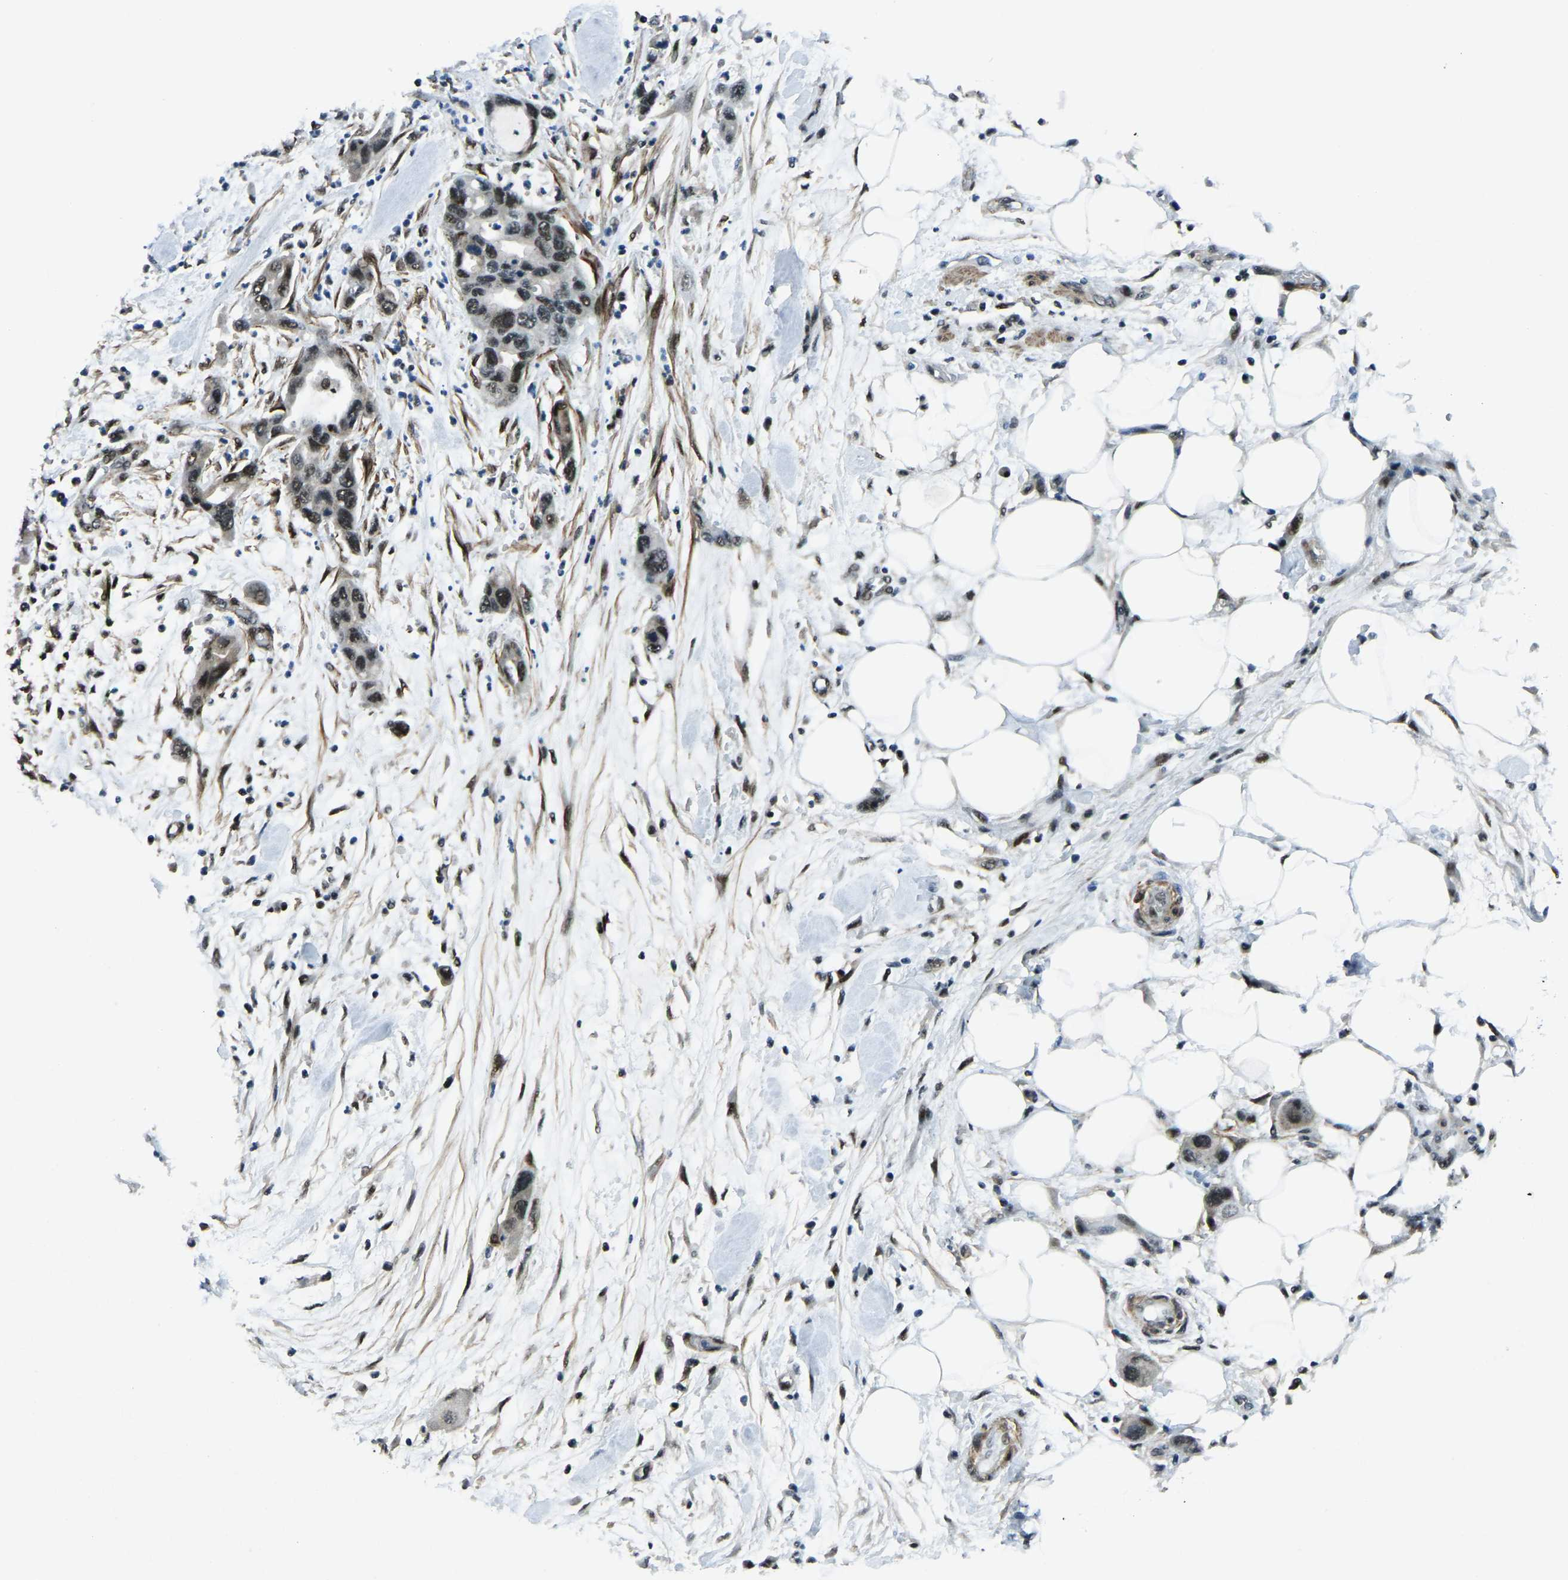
{"staining": {"intensity": "moderate", "quantity": "25%-75%", "location": "nuclear"}, "tissue": "pancreatic cancer", "cell_type": "Tumor cells", "image_type": "cancer", "snomed": [{"axis": "morphology", "description": "Normal tissue, NOS"}, {"axis": "morphology", "description": "Adenocarcinoma, NOS"}, {"axis": "topography", "description": "Pancreas"}], "caption": "An immunohistochemistry (IHC) photomicrograph of neoplastic tissue is shown. Protein staining in brown labels moderate nuclear positivity in adenocarcinoma (pancreatic) within tumor cells.", "gene": "PRCC", "patient": {"sex": "female", "age": 71}}